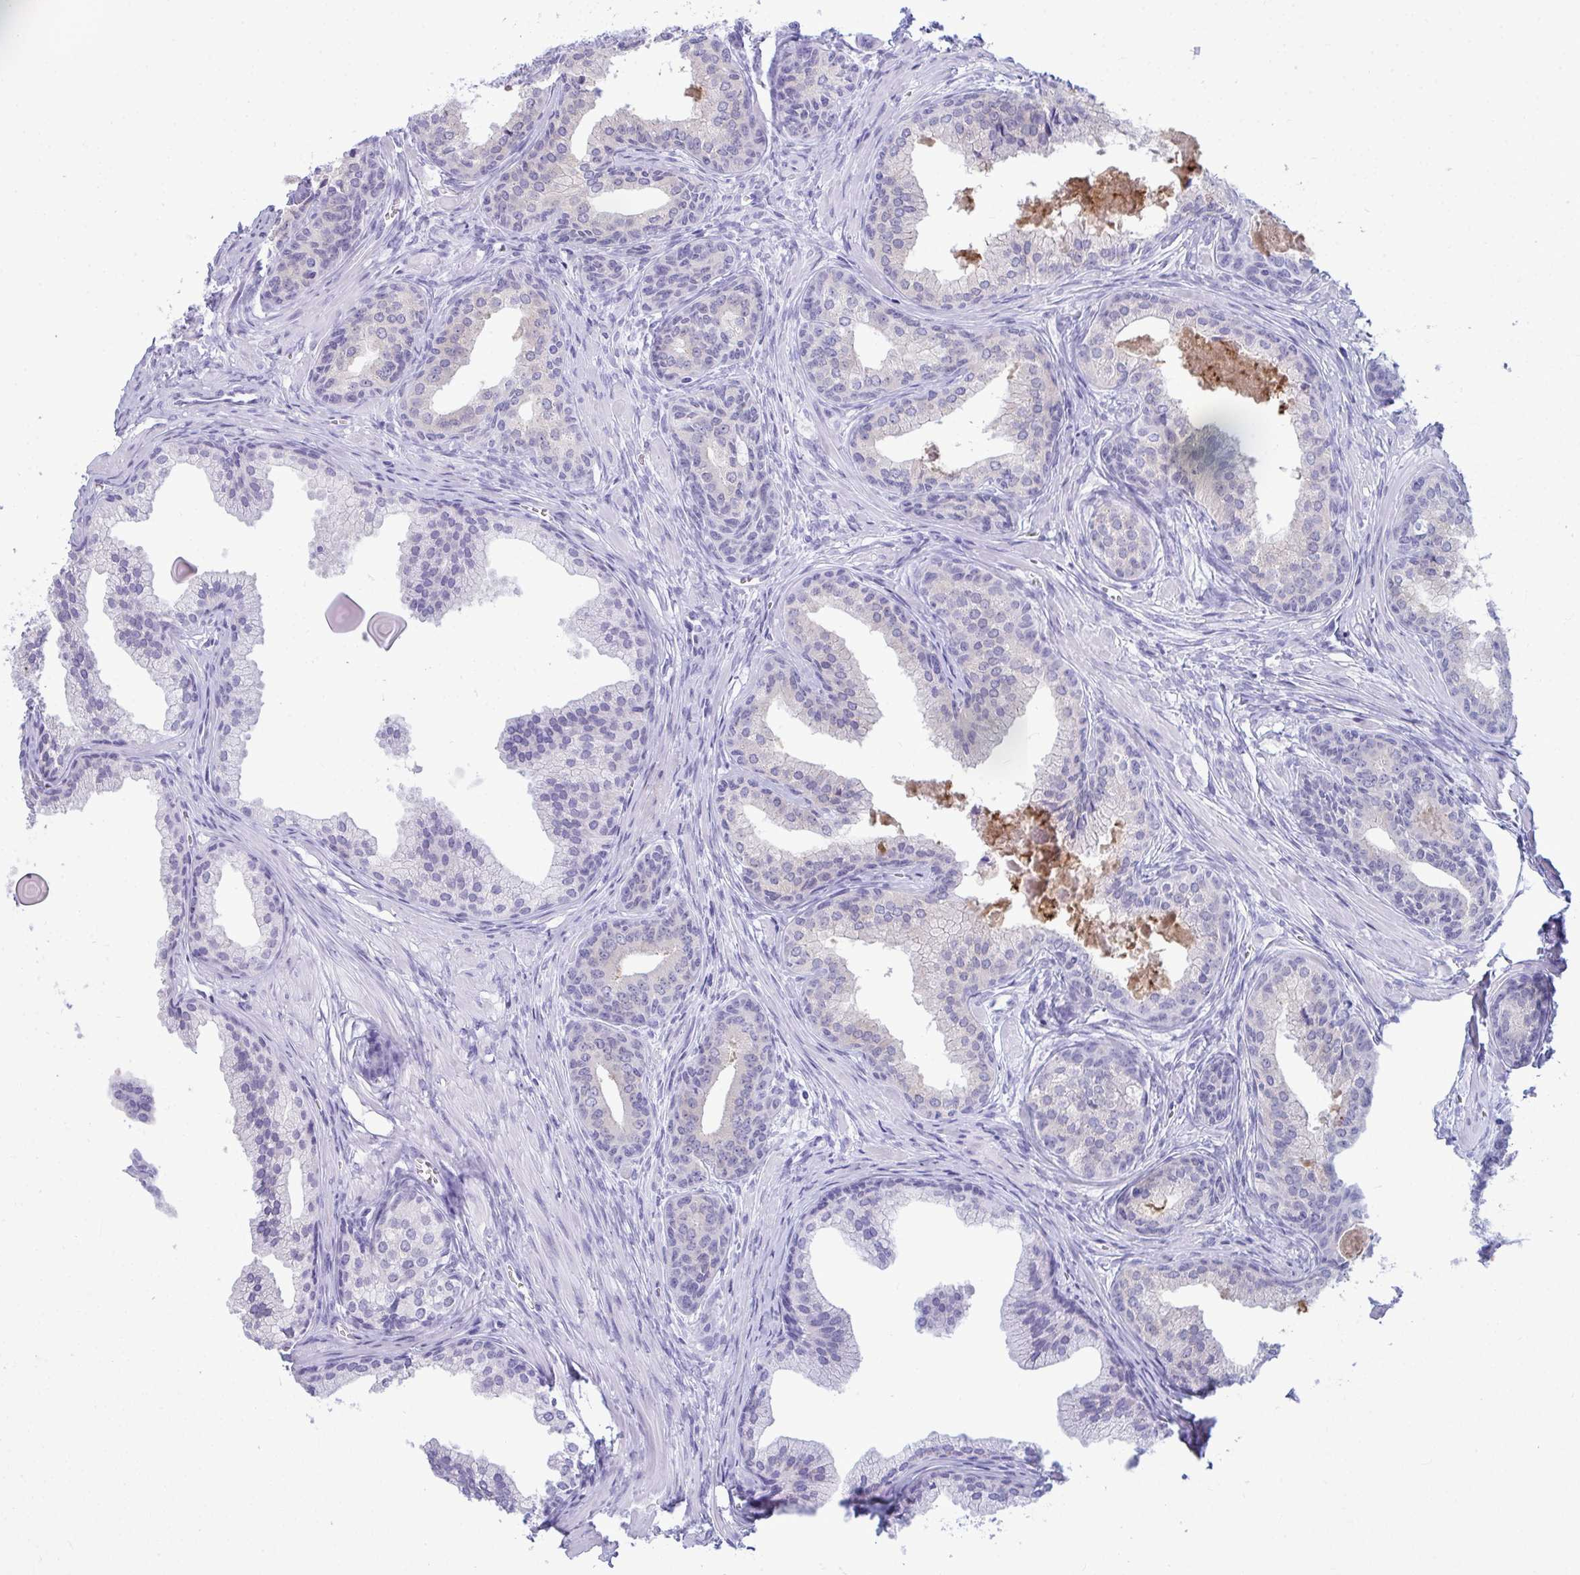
{"staining": {"intensity": "negative", "quantity": "none", "location": "none"}, "tissue": "prostate cancer", "cell_type": "Tumor cells", "image_type": "cancer", "snomed": [{"axis": "morphology", "description": "Adenocarcinoma, High grade"}, {"axis": "topography", "description": "Prostate"}], "caption": "Protein analysis of prostate high-grade adenocarcinoma demonstrates no significant positivity in tumor cells.", "gene": "ANKRD60", "patient": {"sex": "male", "age": 68}}